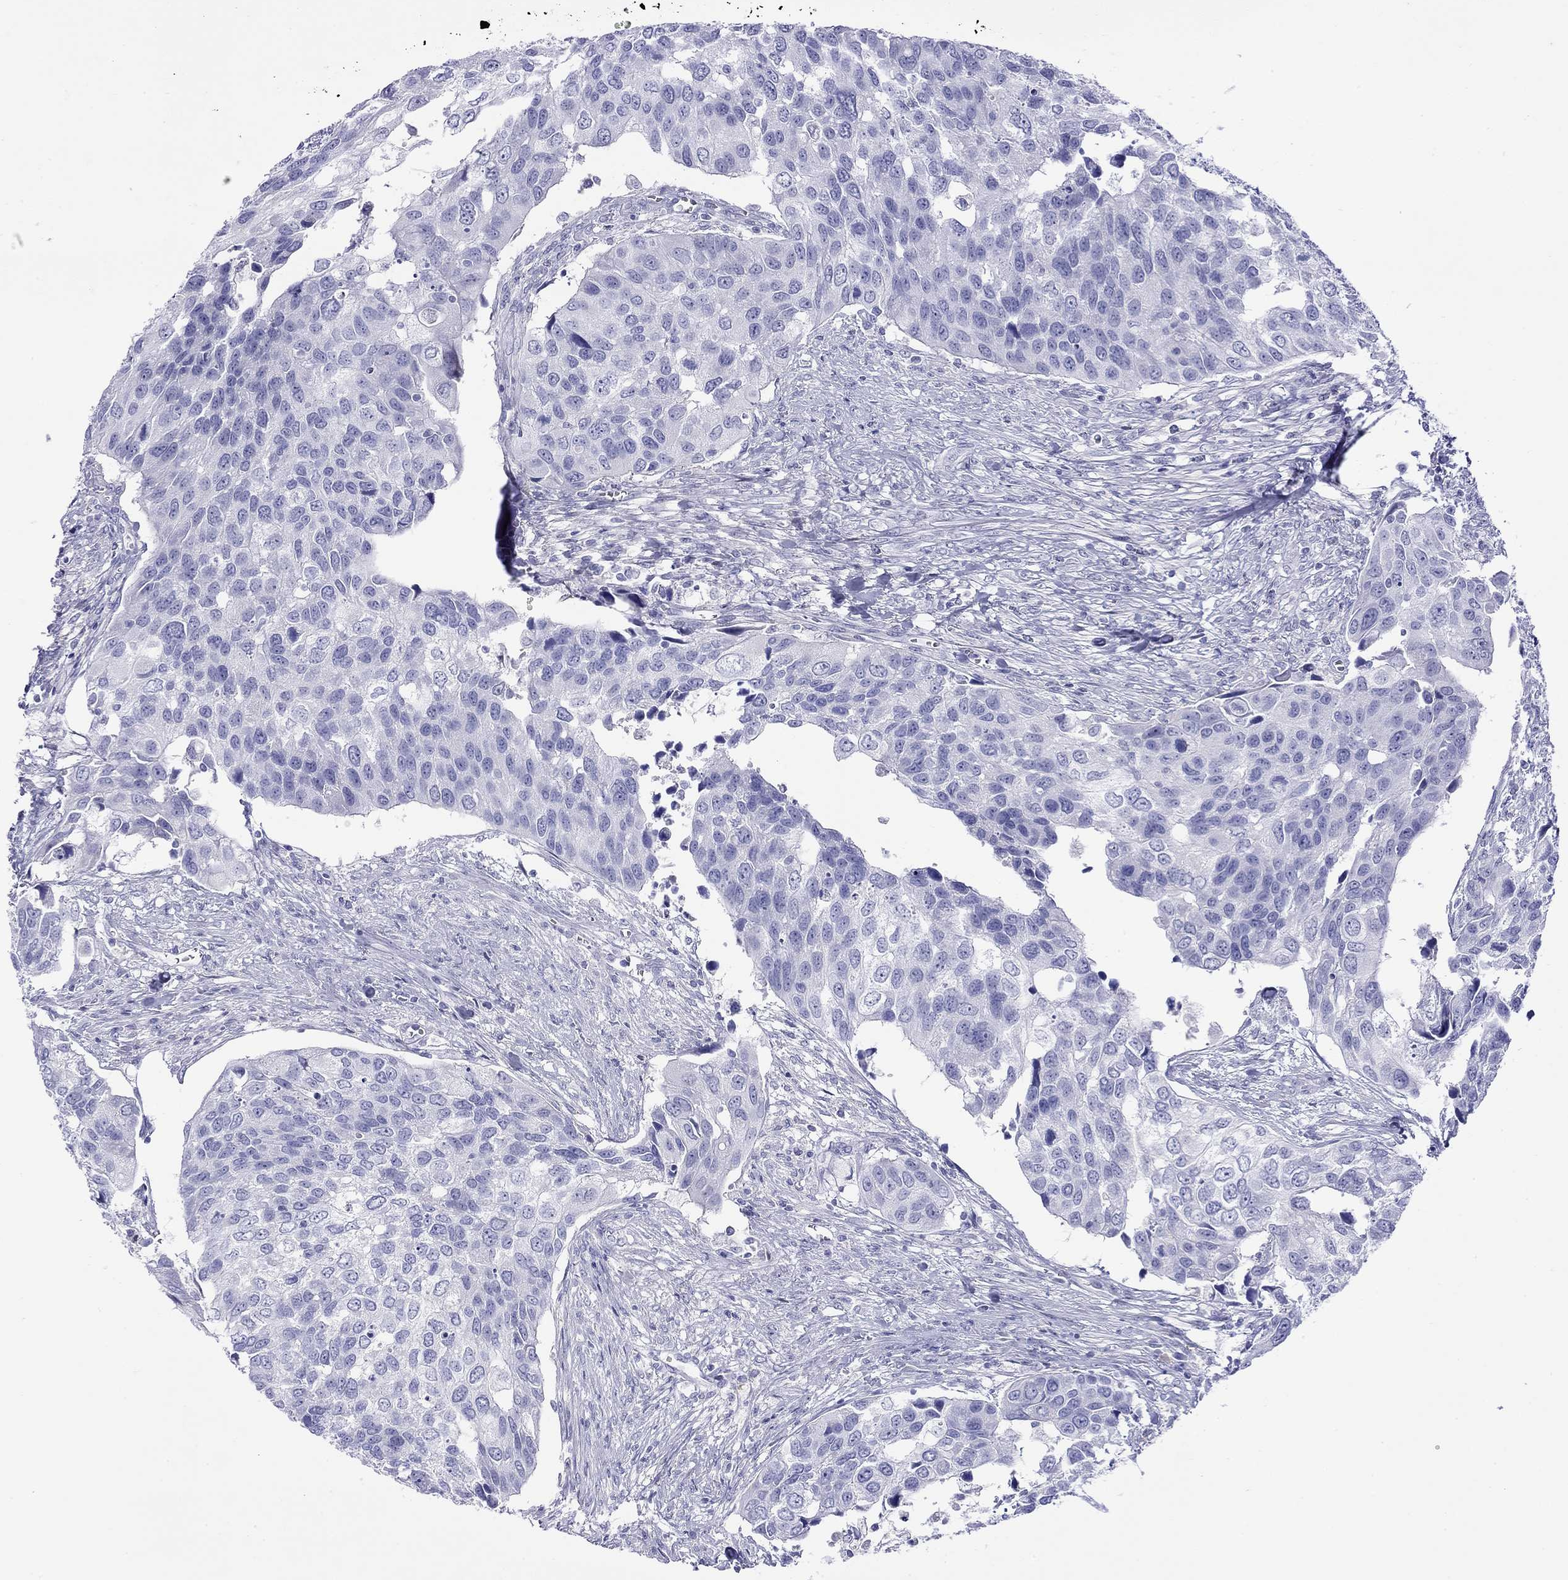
{"staining": {"intensity": "negative", "quantity": "none", "location": "none"}, "tissue": "urothelial cancer", "cell_type": "Tumor cells", "image_type": "cancer", "snomed": [{"axis": "morphology", "description": "Urothelial carcinoma, High grade"}, {"axis": "topography", "description": "Urinary bladder"}], "caption": "High power microscopy image of an IHC photomicrograph of urothelial cancer, revealing no significant positivity in tumor cells. Brightfield microscopy of IHC stained with DAB (3,3'-diaminobenzidine) (brown) and hematoxylin (blue), captured at high magnification.", "gene": "SLC30A8", "patient": {"sex": "male", "age": 60}}